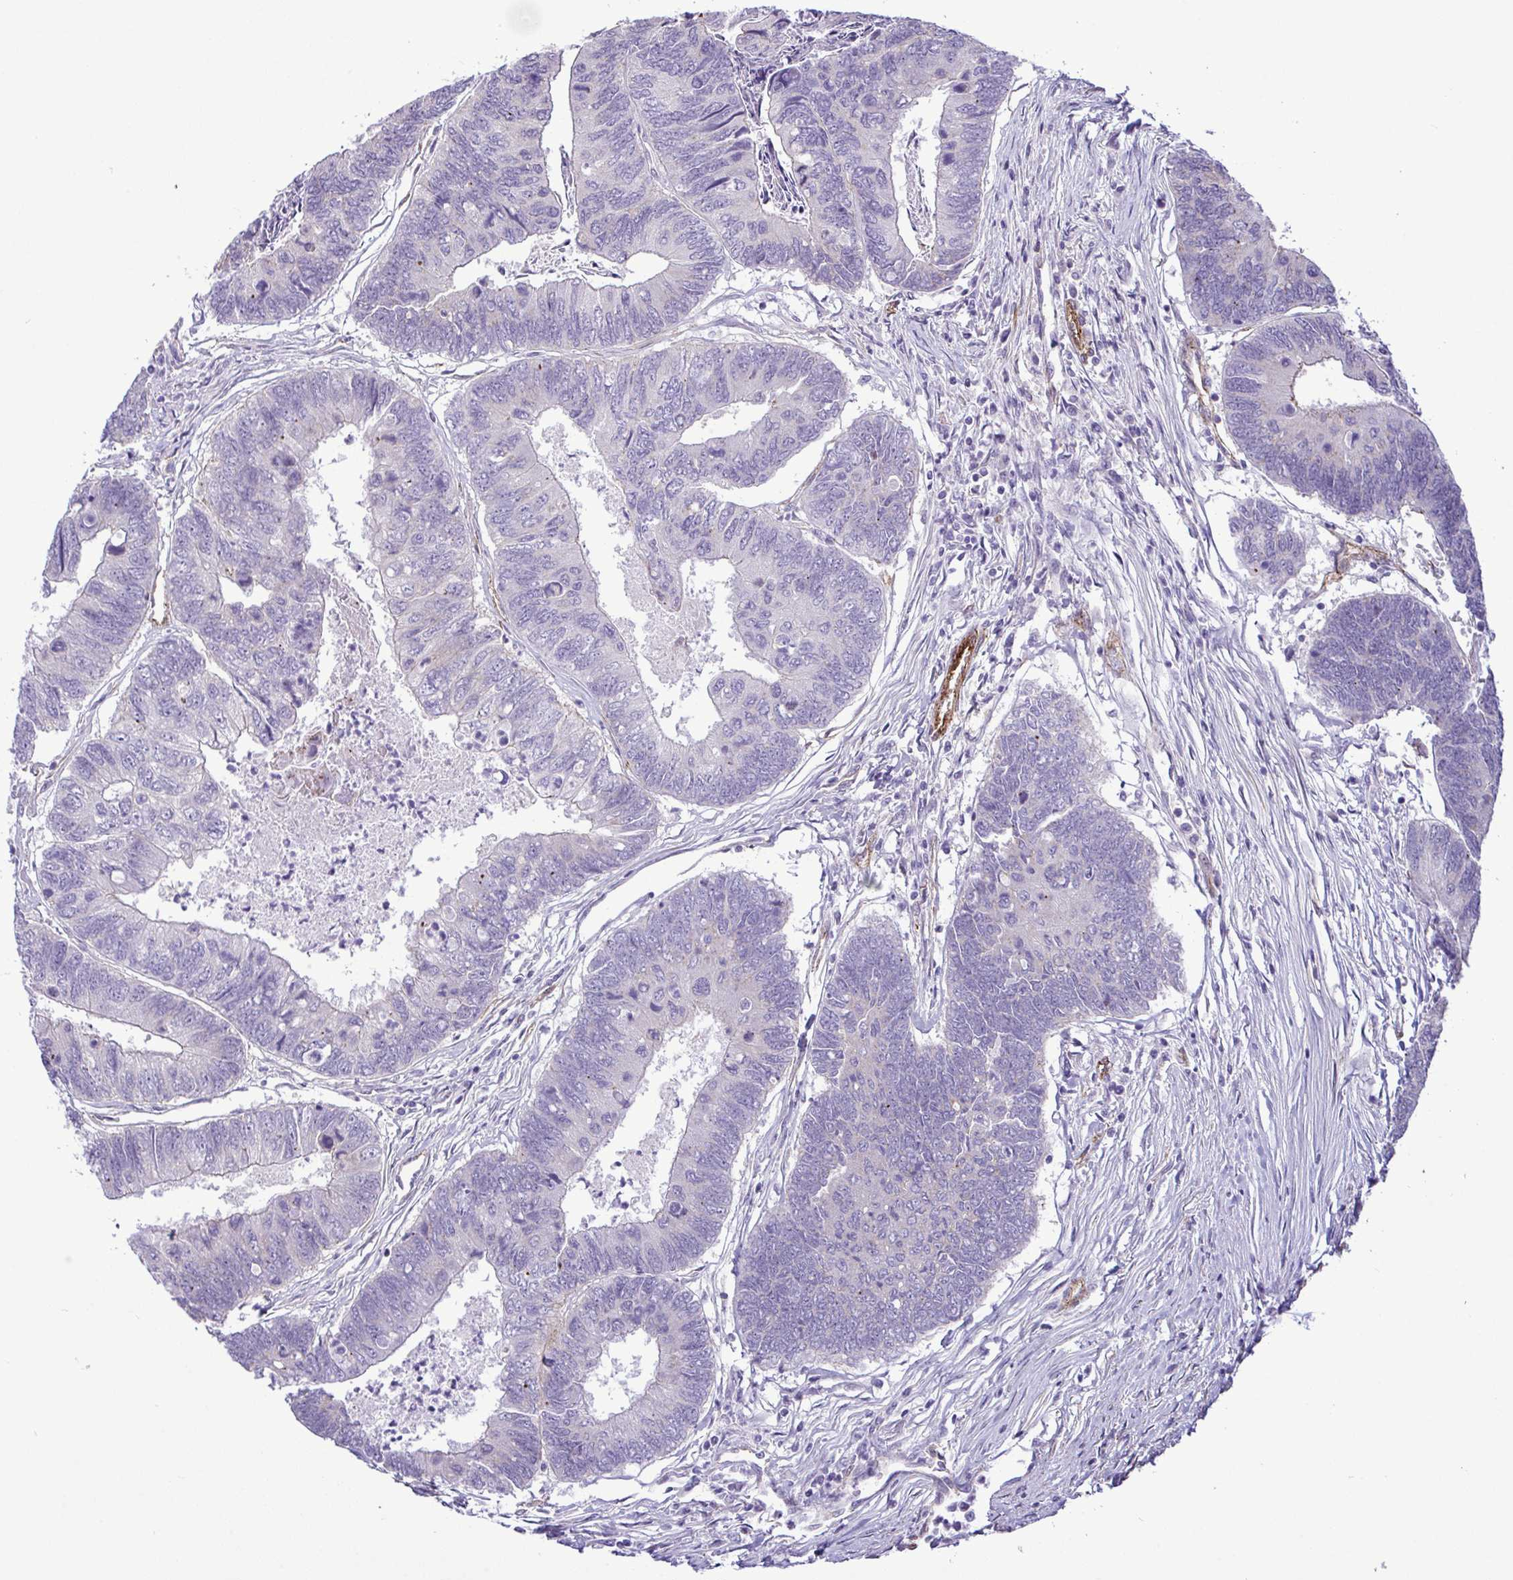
{"staining": {"intensity": "negative", "quantity": "none", "location": "none"}, "tissue": "colorectal cancer", "cell_type": "Tumor cells", "image_type": "cancer", "snomed": [{"axis": "morphology", "description": "Adenocarcinoma, NOS"}, {"axis": "topography", "description": "Colon"}], "caption": "An immunohistochemistry histopathology image of colorectal adenocarcinoma is shown. There is no staining in tumor cells of colorectal adenocarcinoma. The staining was performed using DAB to visualize the protein expression in brown, while the nuclei were stained in blue with hematoxylin (Magnification: 20x).", "gene": "SYNPO2L", "patient": {"sex": "female", "age": 67}}